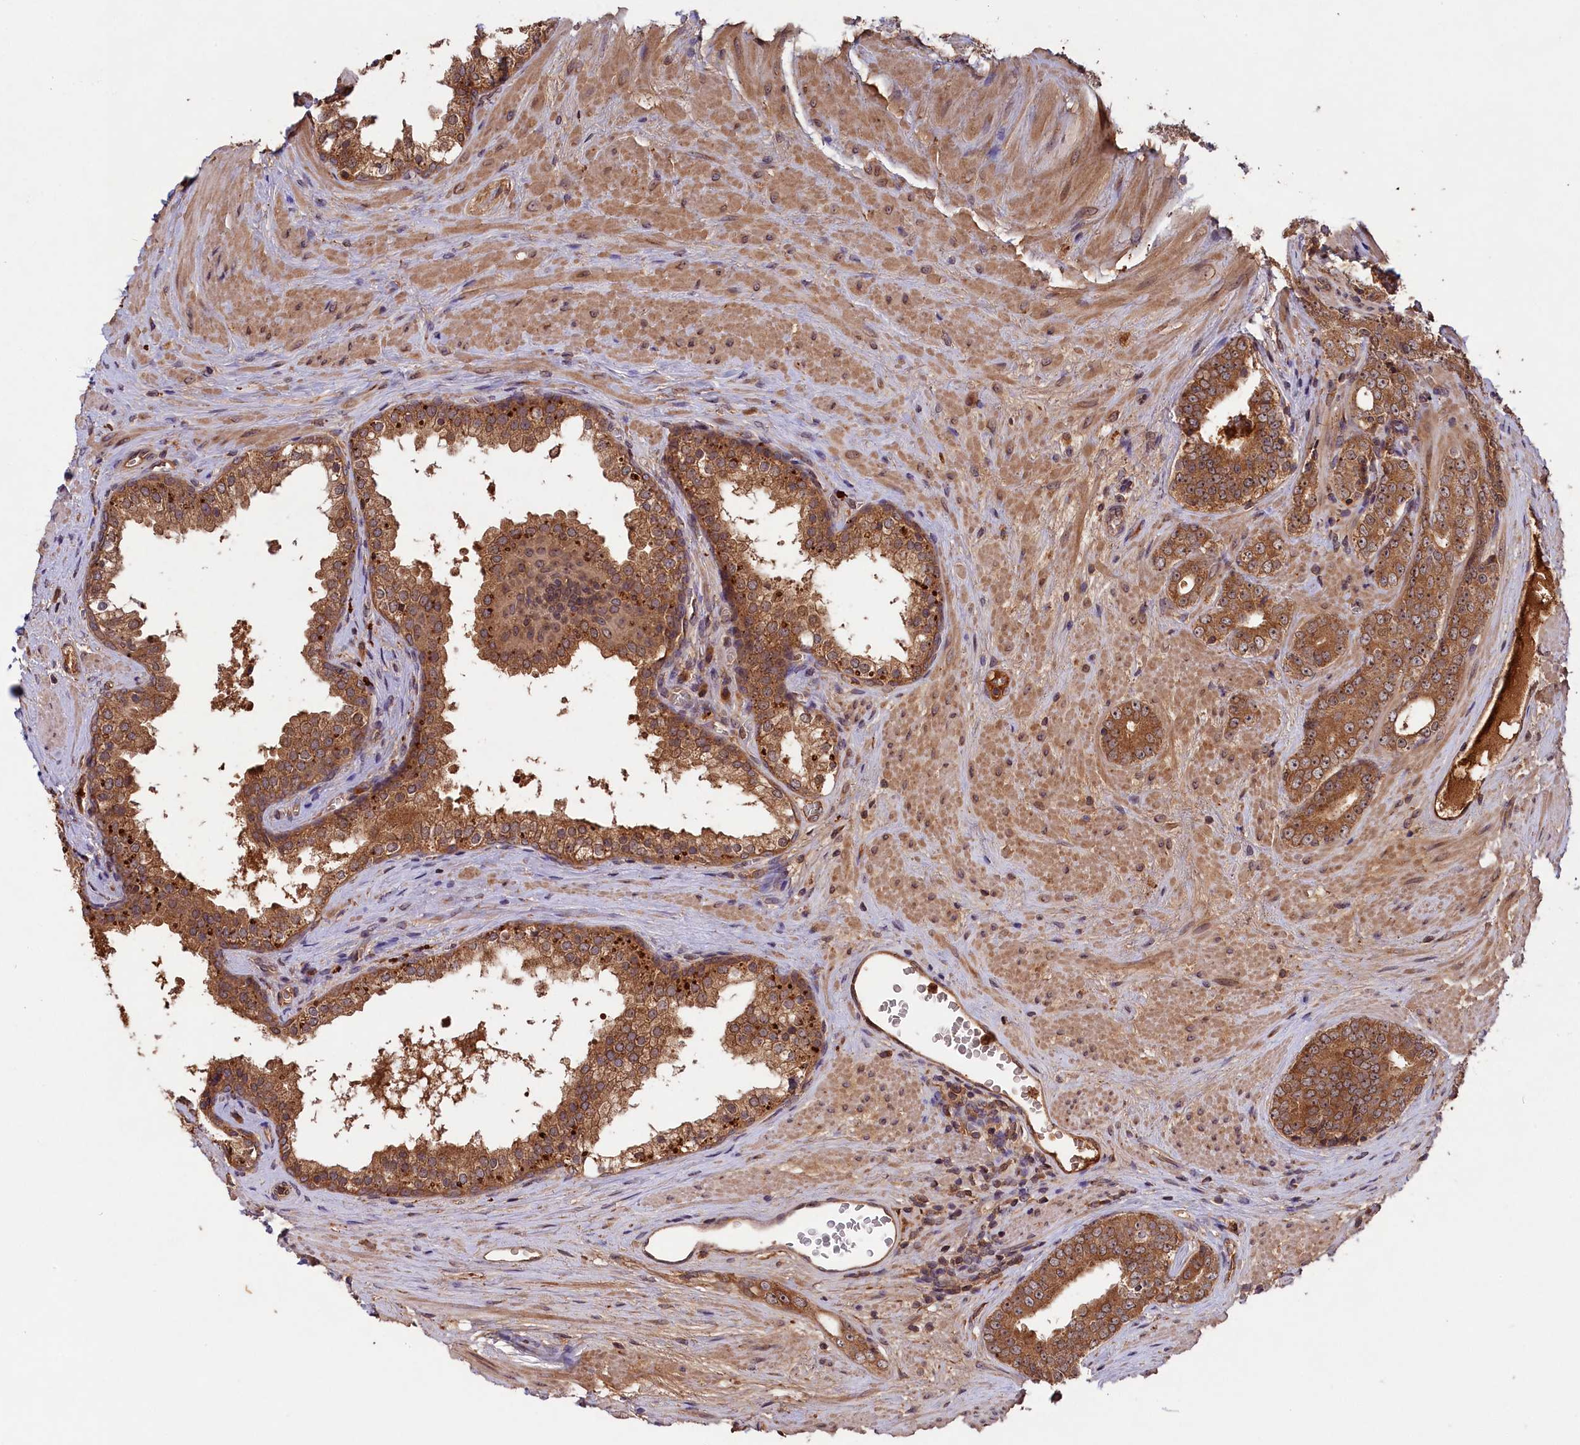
{"staining": {"intensity": "moderate", "quantity": ">75%", "location": "cytoplasmic/membranous"}, "tissue": "prostate cancer", "cell_type": "Tumor cells", "image_type": "cancer", "snomed": [{"axis": "morphology", "description": "Adenocarcinoma, High grade"}, {"axis": "topography", "description": "Prostate"}], "caption": "This is a histology image of immunohistochemistry staining of high-grade adenocarcinoma (prostate), which shows moderate positivity in the cytoplasmic/membranous of tumor cells.", "gene": "CHAC1", "patient": {"sex": "male", "age": 56}}